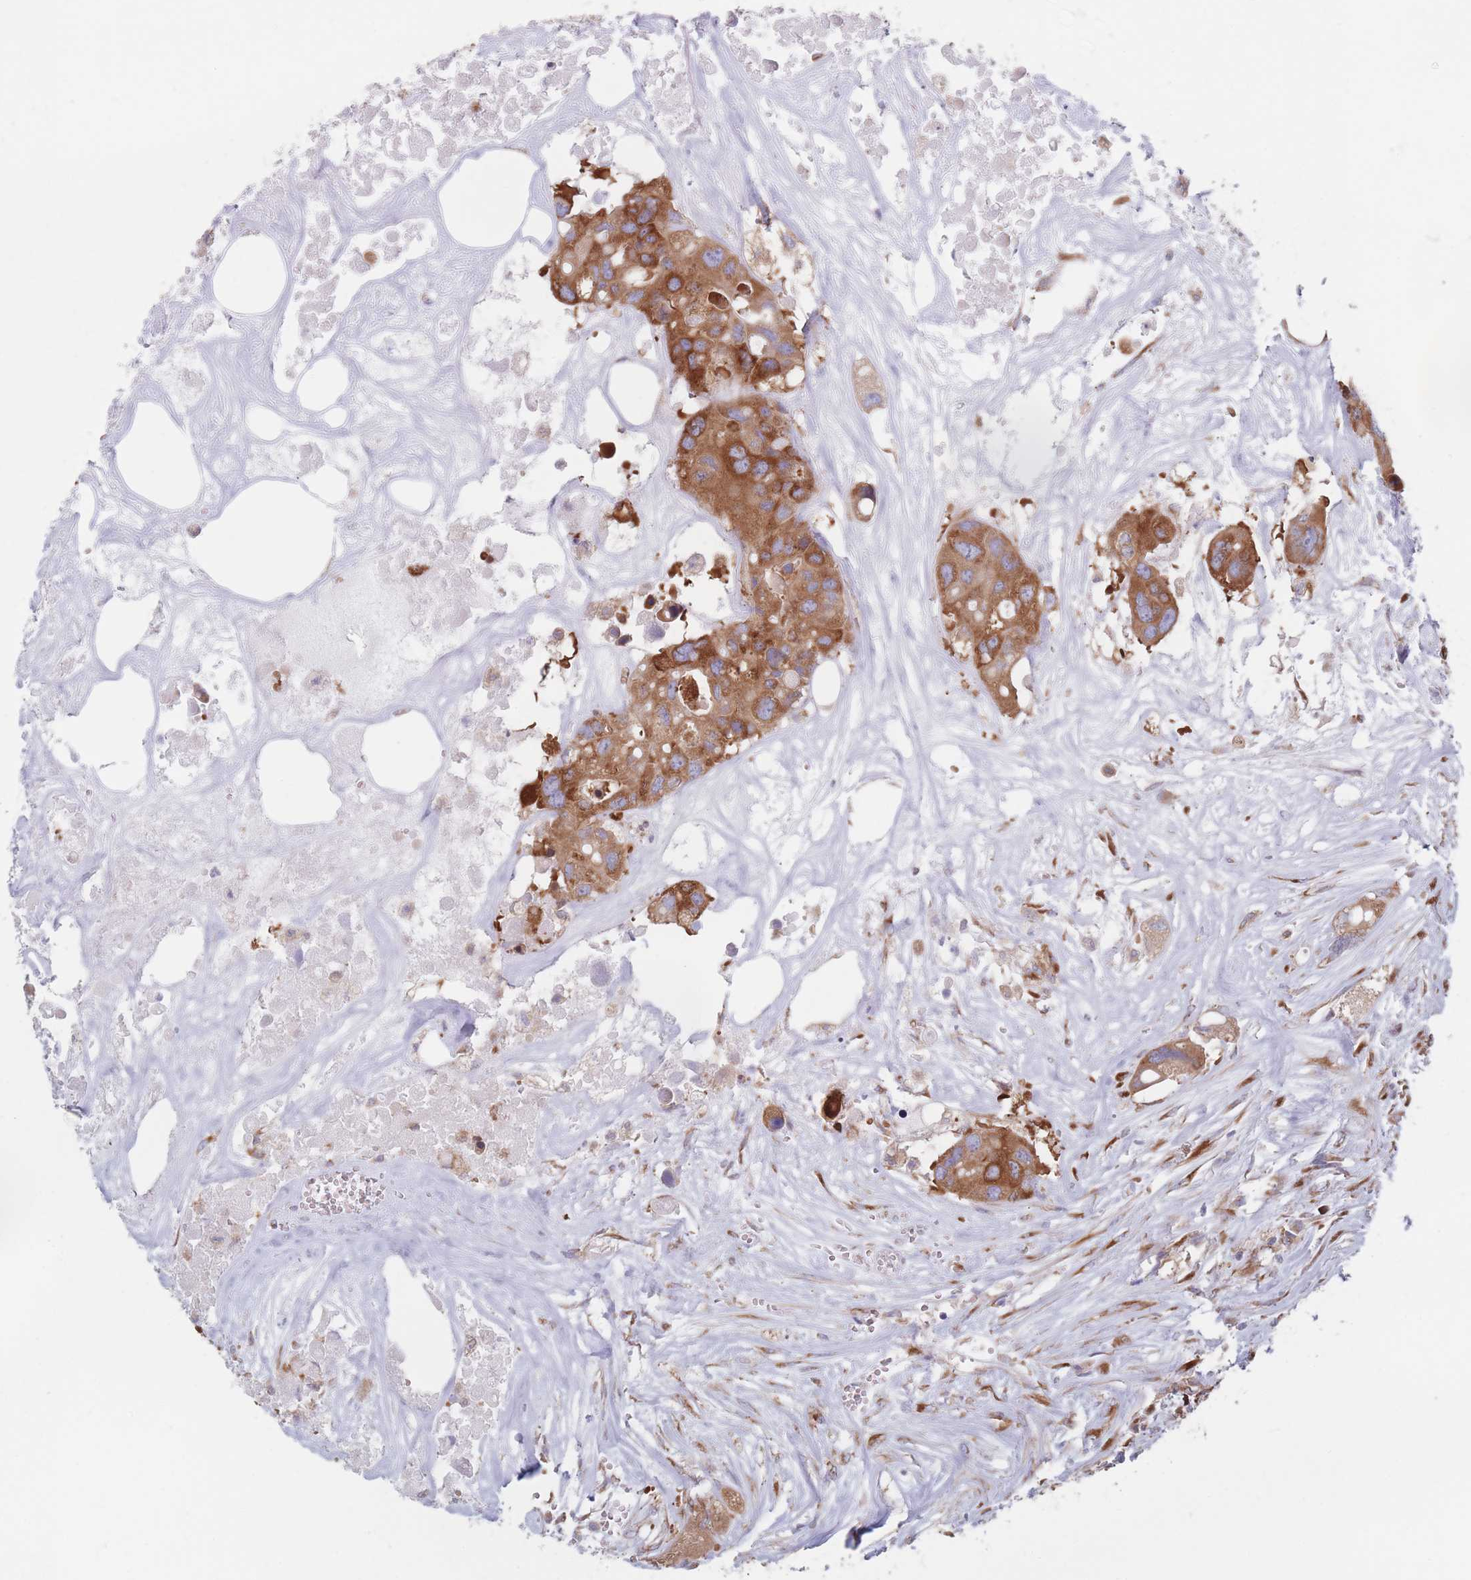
{"staining": {"intensity": "strong", "quantity": ">75%", "location": "cytoplasmic/membranous"}, "tissue": "colorectal cancer", "cell_type": "Tumor cells", "image_type": "cancer", "snomed": [{"axis": "morphology", "description": "Adenocarcinoma, NOS"}, {"axis": "topography", "description": "Colon"}], "caption": "Adenocarcinoma (colorectal) stained with a brown dye demonstrates strong cytoplasmic/membranous positive staining in about >75% of tumor cells.", "gene": "EEF1B2", "patient": {"sex": "male", "age": 77}}